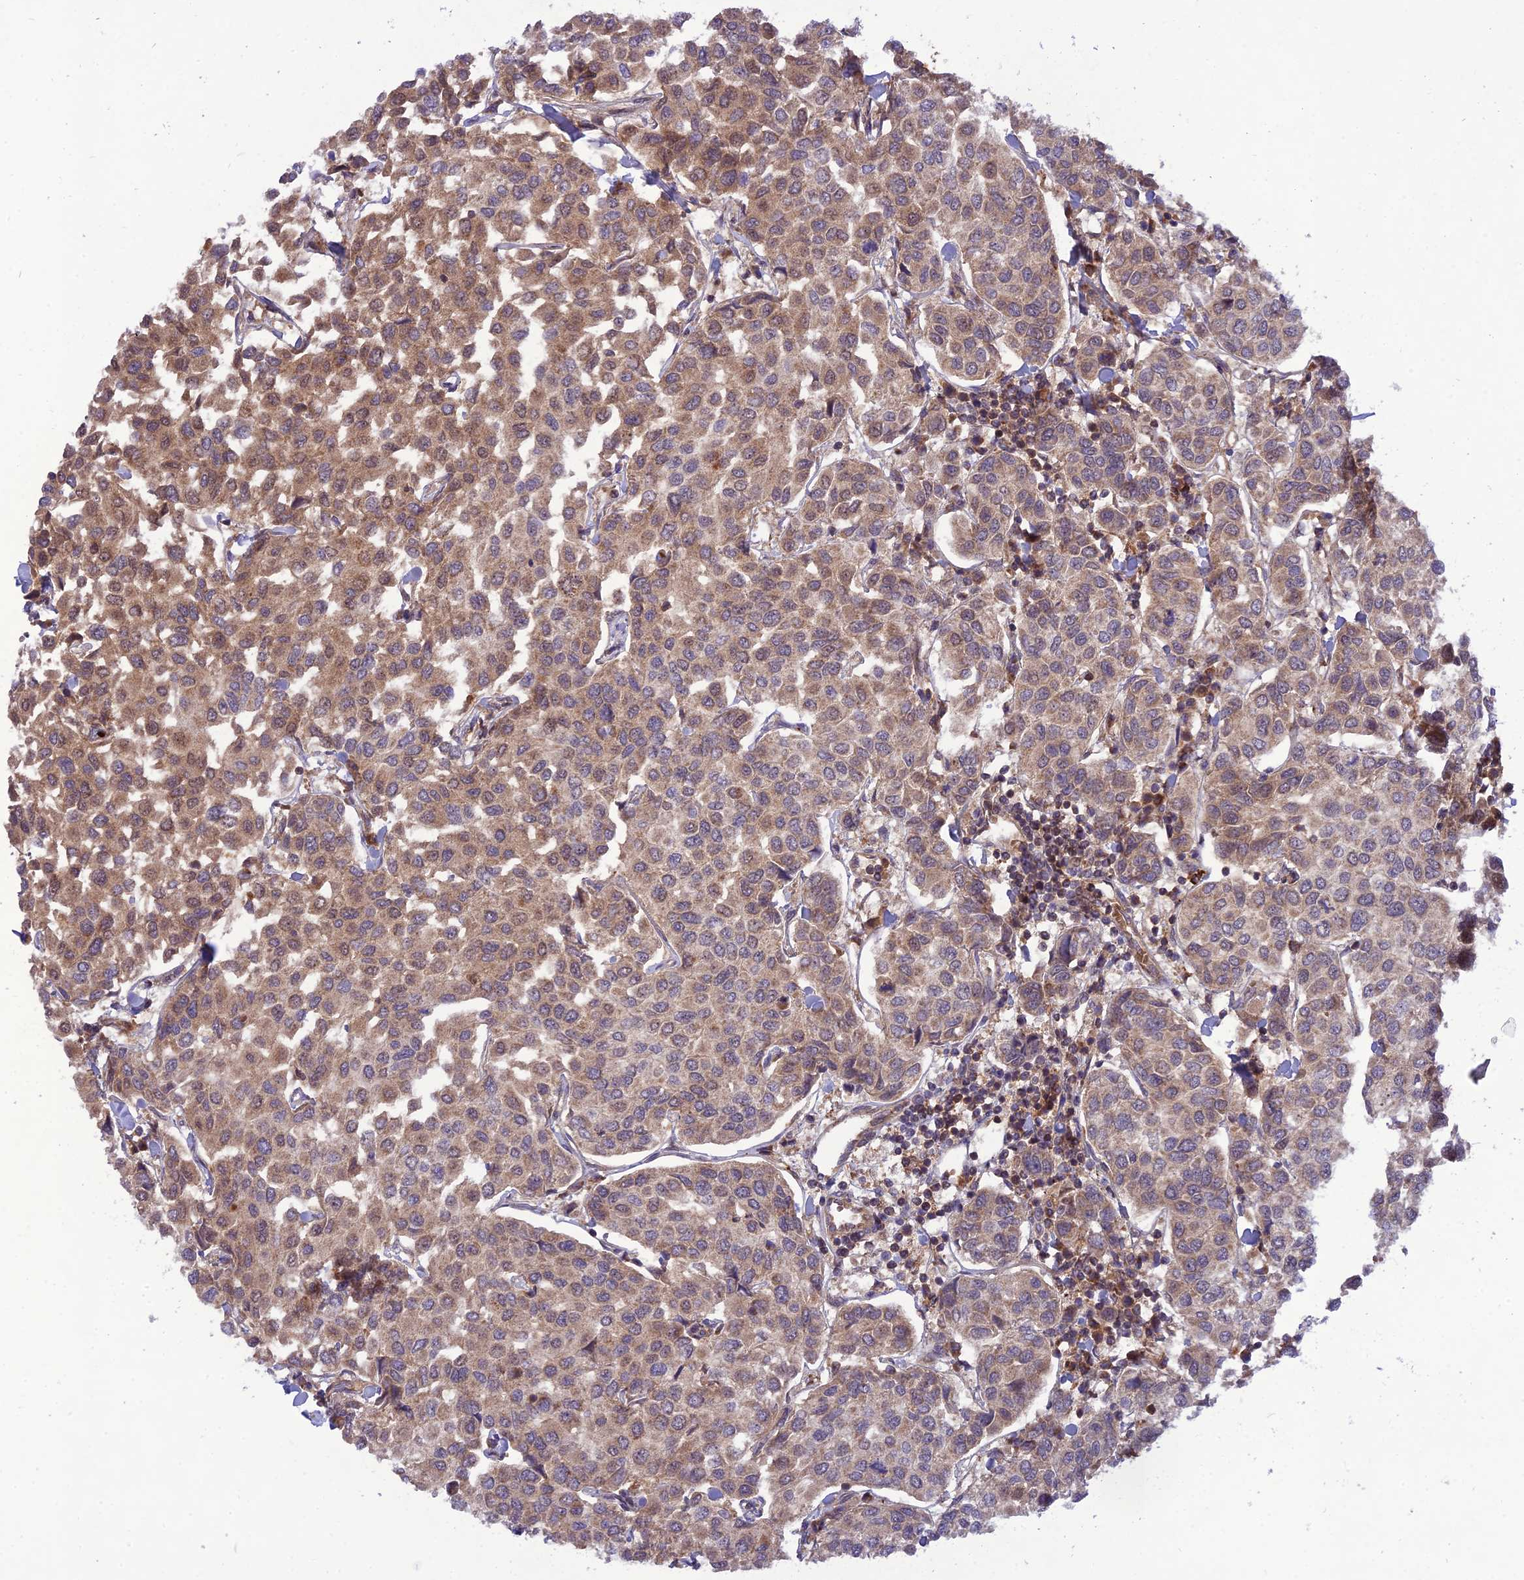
{"staining": {"intensity": "moderate", "quantity": "25%-75%", "location": "cytoplasmic/membranous,nuclear"}, "tissue": "breast cancer", "cell_type": "Tumor cells", "image_type": "cancer", "snomed": [{"axis": "morphology", "description": "Duct carcinoma"}, {"axis": "topography", "description": "Breast"}], "caption": "A high-resolution histopathology image shows immunohistochemistry (IHC) staining of breast cancer, which demonstrates moderate cytoplasmic/membranous and nuclear staining in about 25%-75% of tumor cells.", "gene": "NDUFC1", "patient": {"sex": "female", "age": 55}}